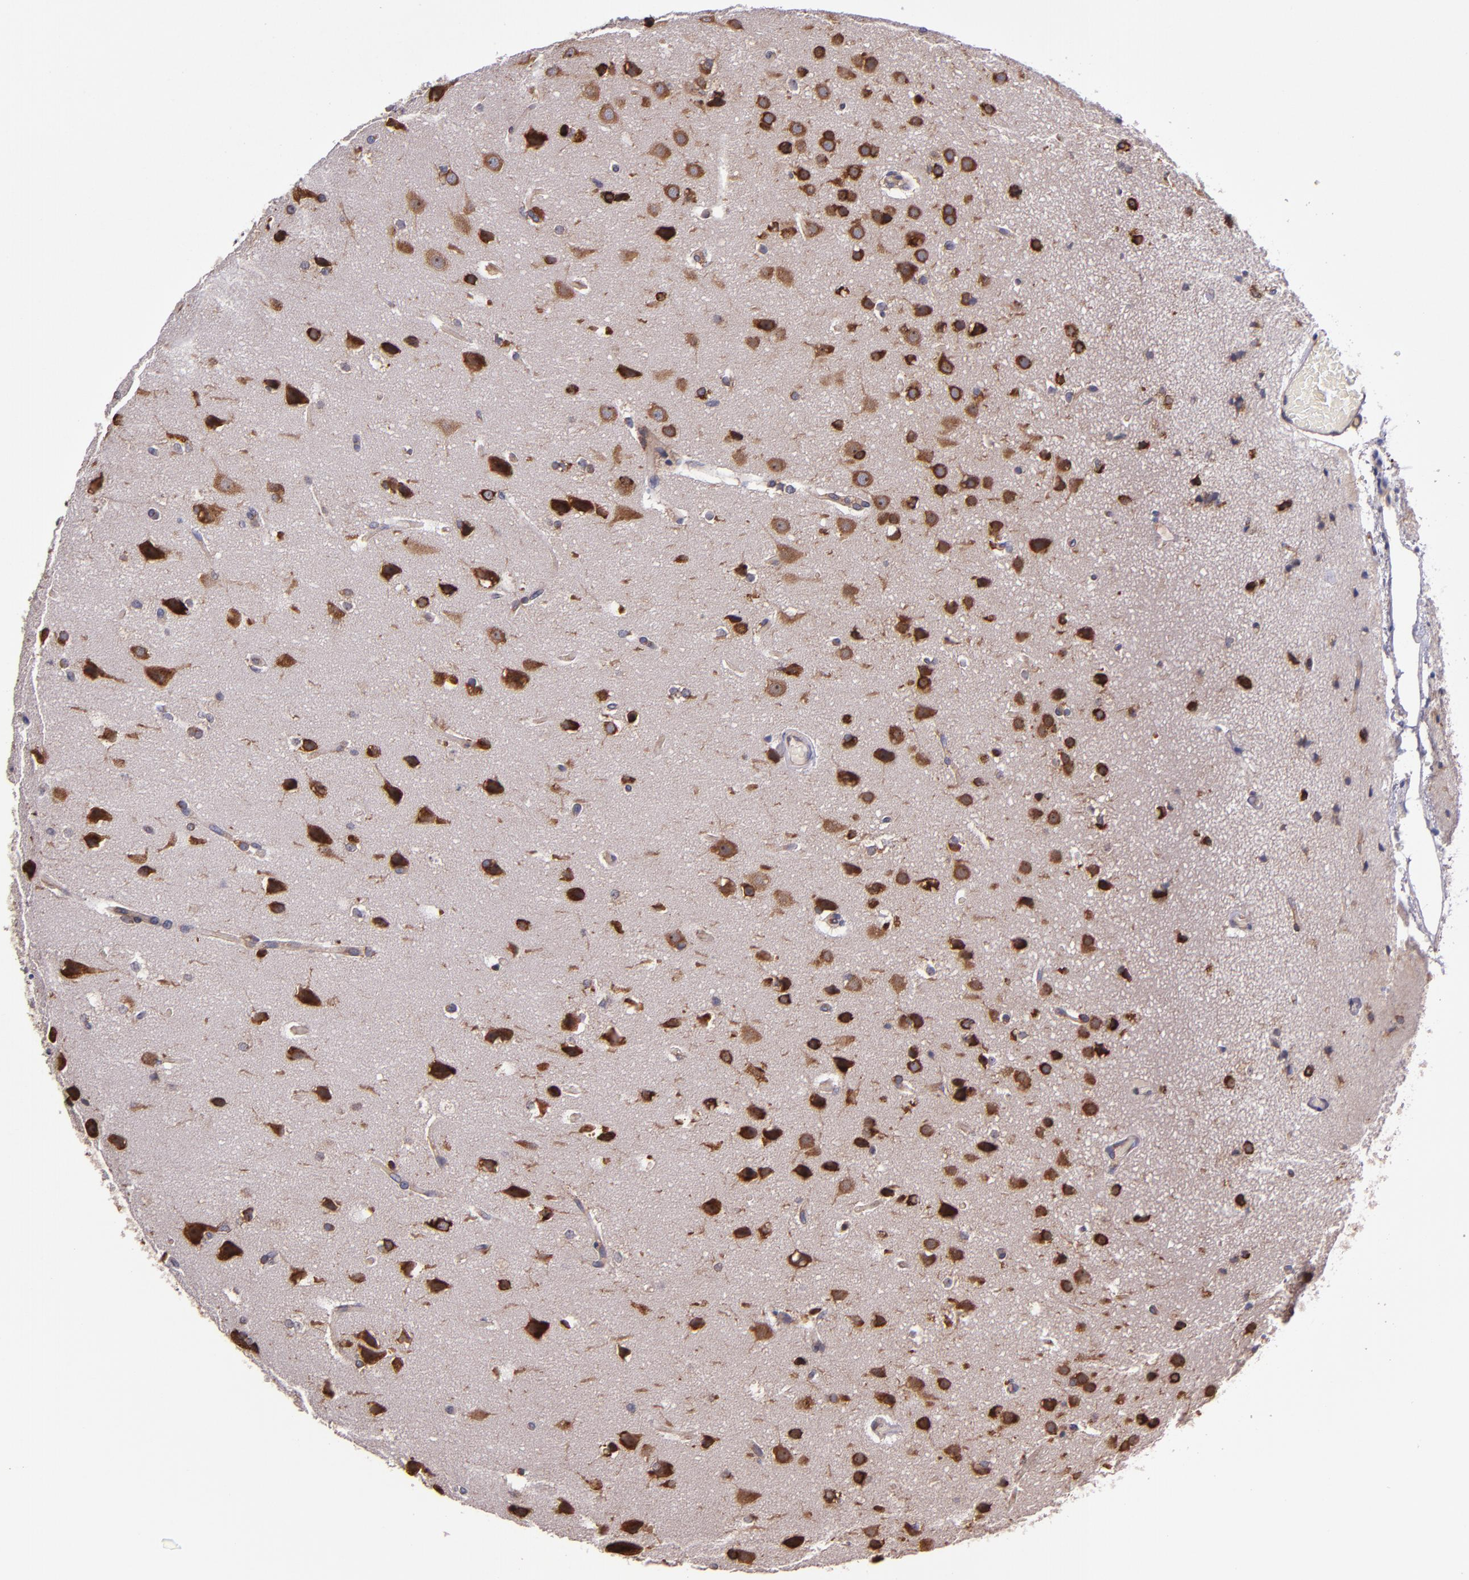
{"staining": {"intensity": "moderate", "quantity": ">75%", "location": "cytoplasmic/membranous"}, "tissue": "glioma", "cell_type": "Tumor cells", "image_type": "cancer", "snomed": [{"axis": "morphology", "description": "Glioma, malignant, Low grade"}, {"axis": "topography", "description": "Cerebral cortex"}], "caption": "A high-resolution histopathology image shows immunohistochemistry (IHC) staining of malignant low-grade glioma, which reveals moderate cytoplasmic/membranous positivity in about >75% of tumor cells.", "gene": "EIF4ENIF1", "patient": {"sex": "female", "age": 47}}